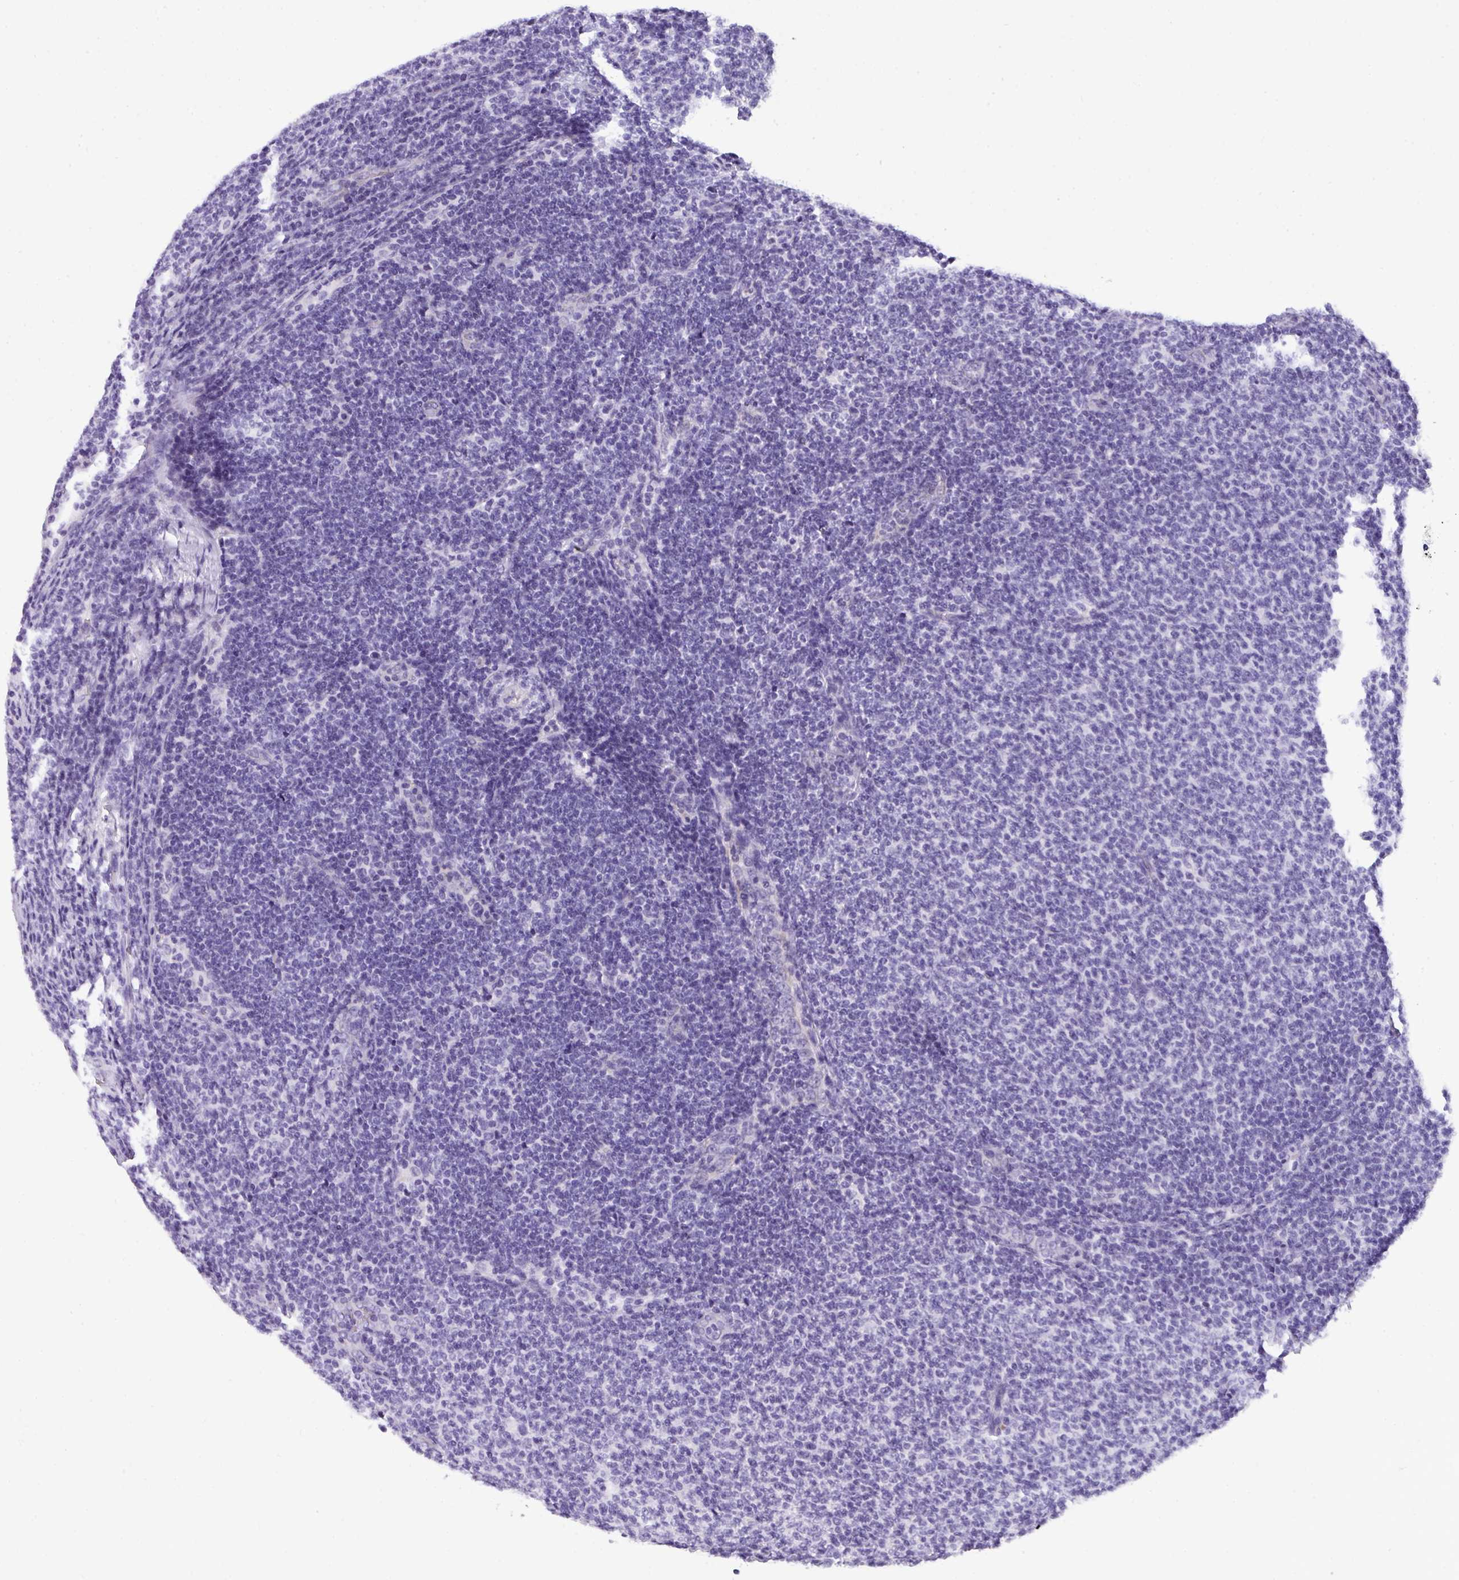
{"staining": {"intensity": "negative", "quantity": "none", "location": "none"}, "tissue": "lymphoma", "cell_type": "Tumor cells", "image_type": "cancer", "snomed": [{"axis": "morphology", "description": "Malignant lymphoma, non-Hodgkin's type, Low grade"}, {"axis": "topography", "description": "Lymph node"}], "caption": "IHC micrograph of lymphoma stained for a protein (brown), which displays no staining in tumor cells.", "gene": "MUC21", "patient": {"sex": "male", "age": 66}}